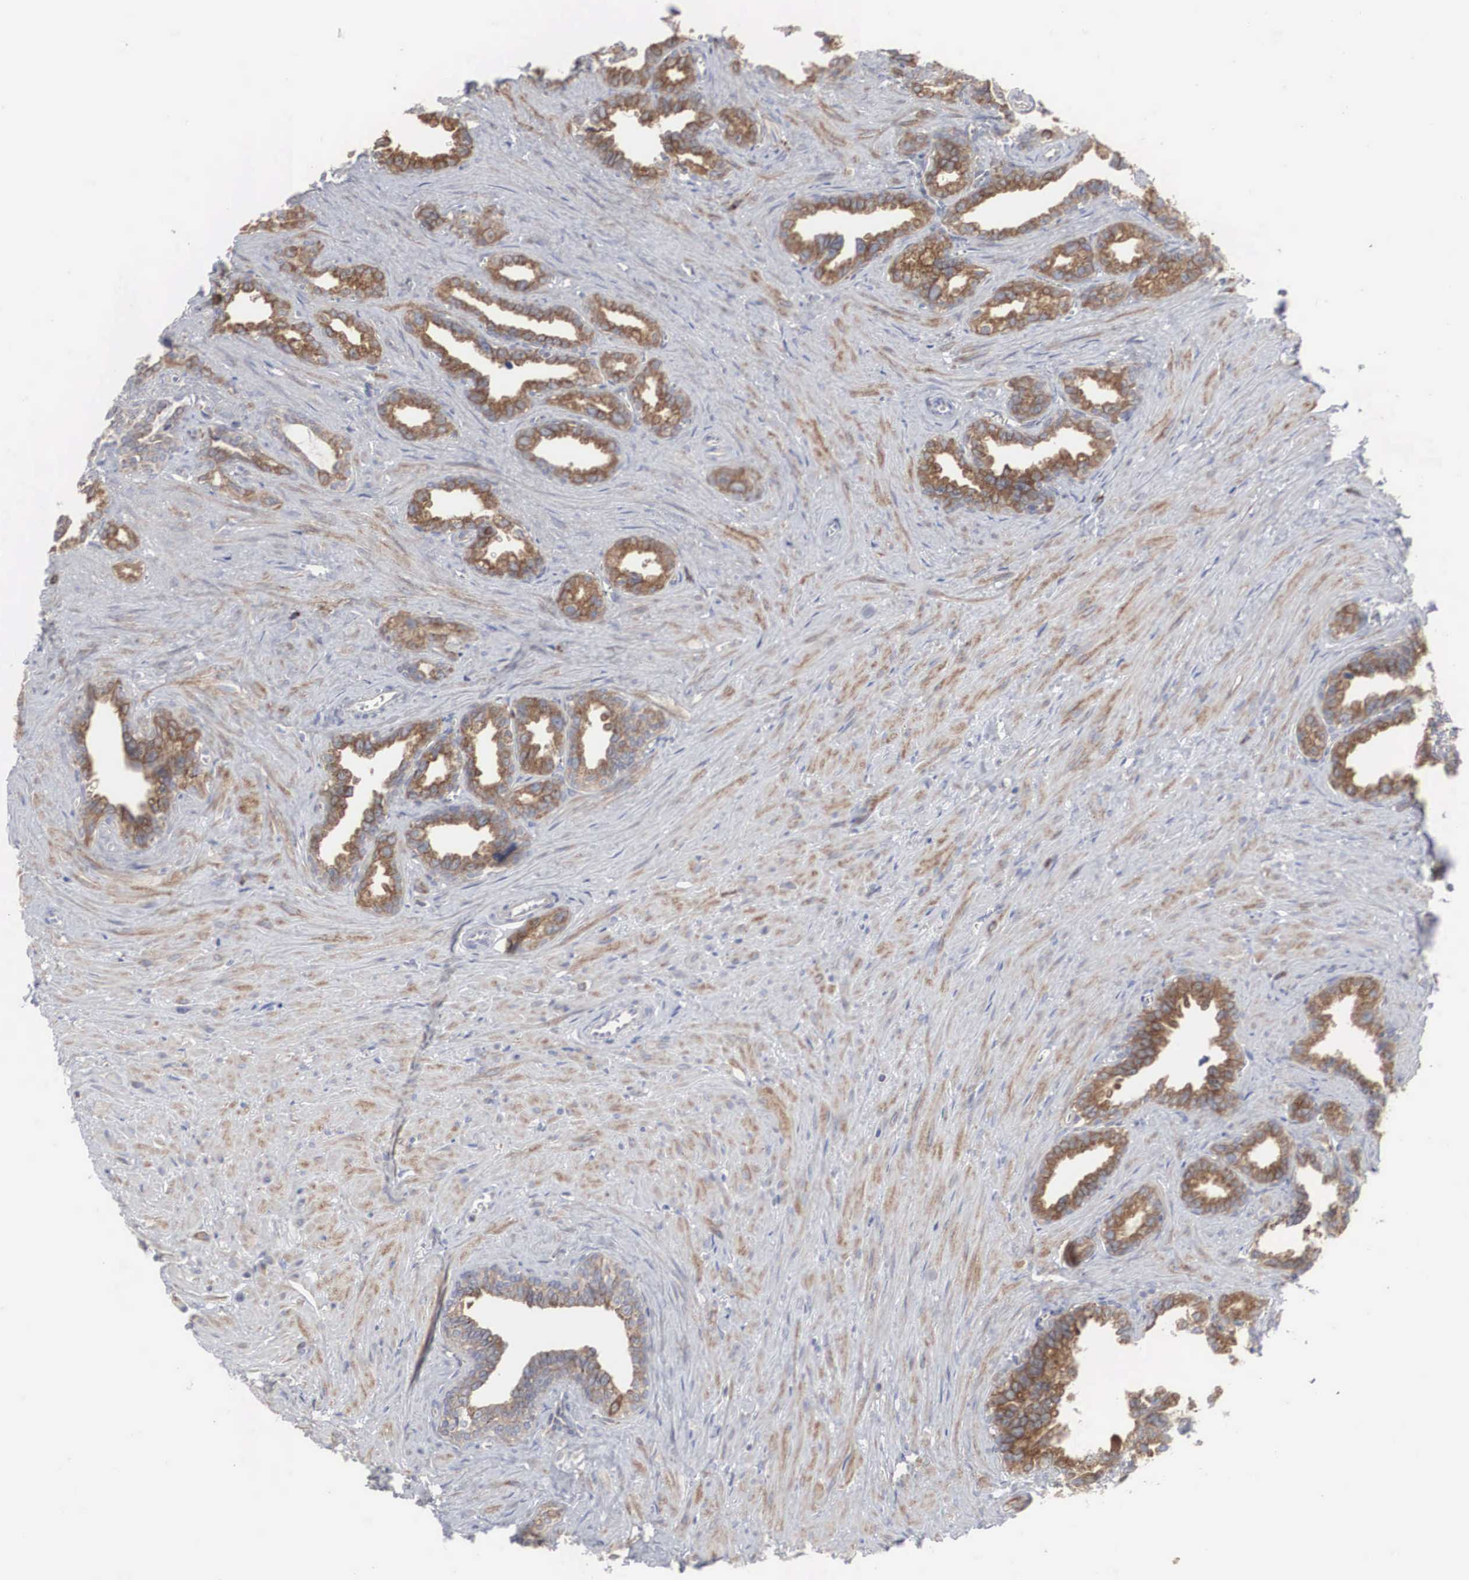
{"staining": {"intensity": "strong", "quantity": ">75%", "location": "cytoplasmic/membranous"}, "tissue": "seminal vesicle", "cell_type": "Glandular cells", "image_type": "normal", "snomed": [{"axis": "morphology", "description": "Normal tissue, NOS"}, {"axis": "topography", "description": "Seminal veicle"}], "caption": "Strong cytoplasmic/membranous protein expression is identified in approximately >75% of glandular cells in seminal vesicle. The protein is stained brown, and the nuclei are stained in blue (DAB (3,3'-diaminobenzidine) IHC with brightfield microscopy, high magnification).", "gene": "CTAGE15", "patient": {"sex": "male", "age": 60}}